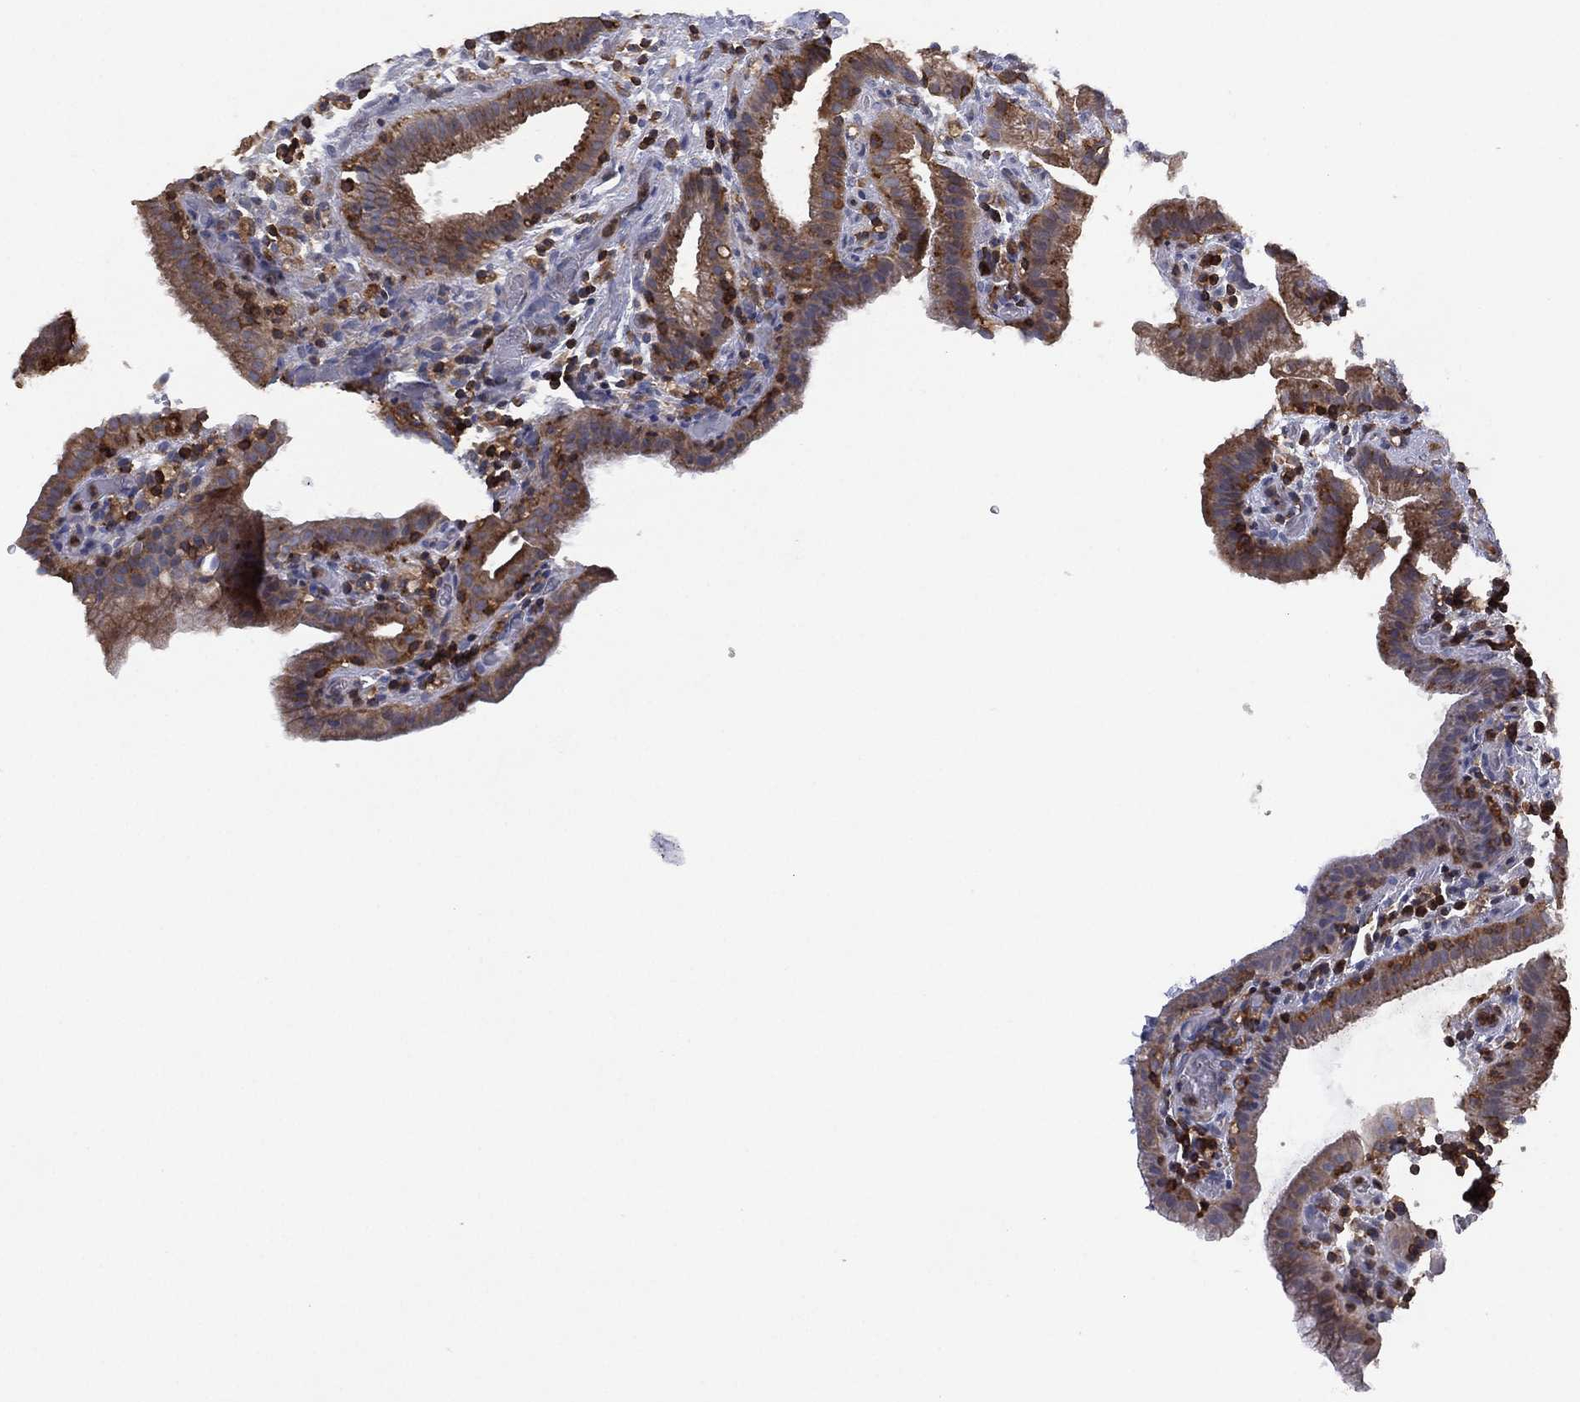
{"staining": {"intensity": "strong", "quantity": "<25%", "location": "cytoplasmic/membranous"}, "tissue": "gallbladder", "cell_type": "Glandular cells", "image_type": "normal", "snomed": [{"axis": "morphology", "description": "Normal tissue, NOS"}, {"axis": "topography", "description": "Gallbladder"}], "caption": "This histopathology image reveals immunohistochemistry (IHC) staining of unremarkable gallbladder, with medium strong cytoplasmic/membranous expression in approximately <25% of glandular cells.", "gene": "DOCK8", "patient": {"sex": "male", "age": 62}}